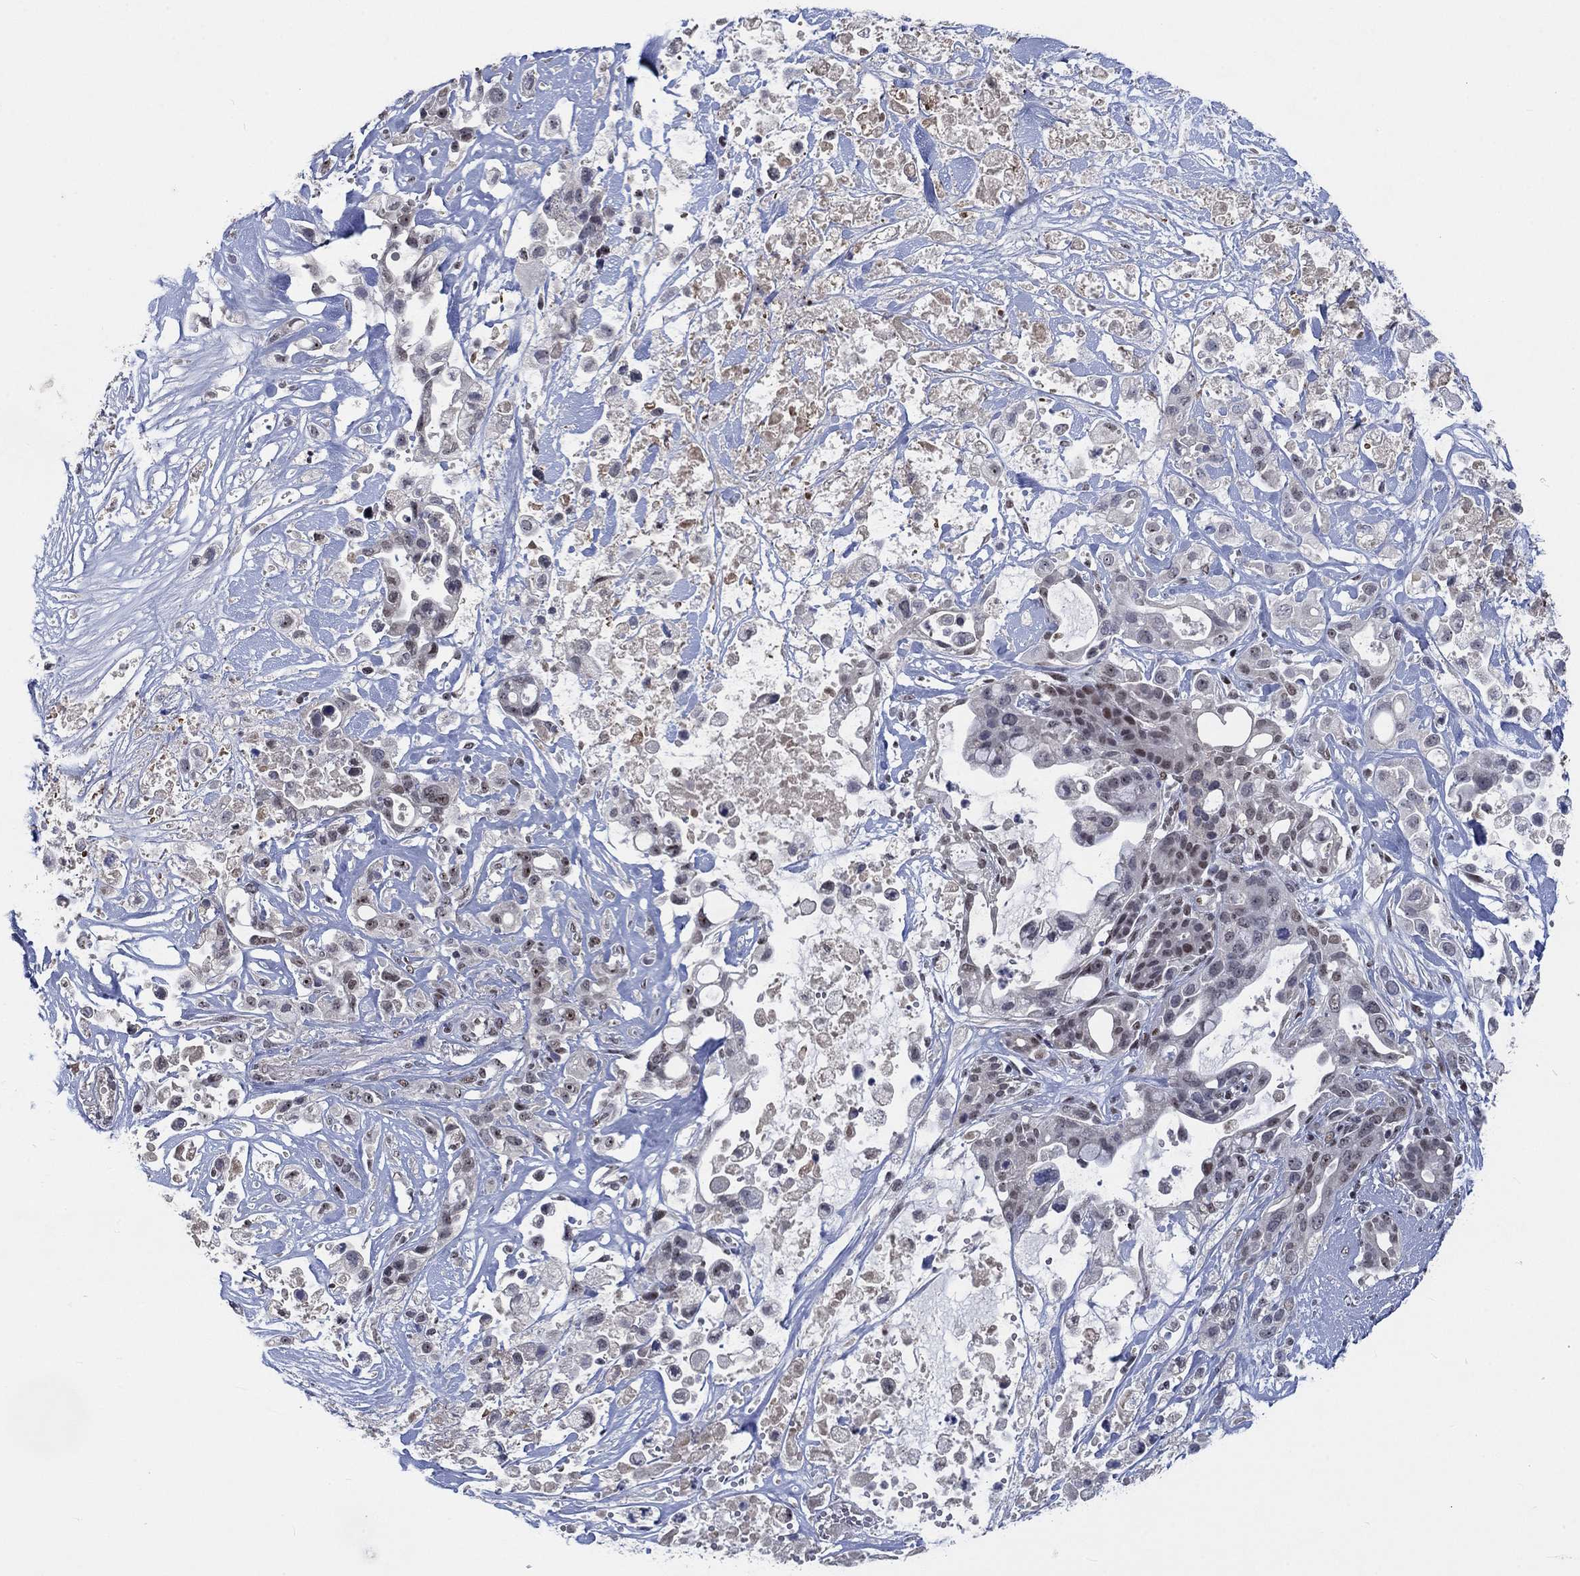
{"staining": {"intensity": "weak", "quantity": "25%-75%", "location": "nuclear"}, "tissue": "pancreatic cancer", "cell_type": "Tumor cells", "image_type": "cancer", "snomed": [{"axis": "morphology", "description": "Adenocarcinoma, NOS"}, {"axis": "topography", "description": "Pancreas"}], "caption": "Pancreatic cancer (adenocarcinoma) was stained to show a protein in brown. There is low levels of weak nuclear positivity in approximately 25%-75% of tumor cells. The protein of interest is shown in brown color, while the nuclei are stained blue.", "gene": "HTN1", "patient": {"sex": "male", "age": 44}}